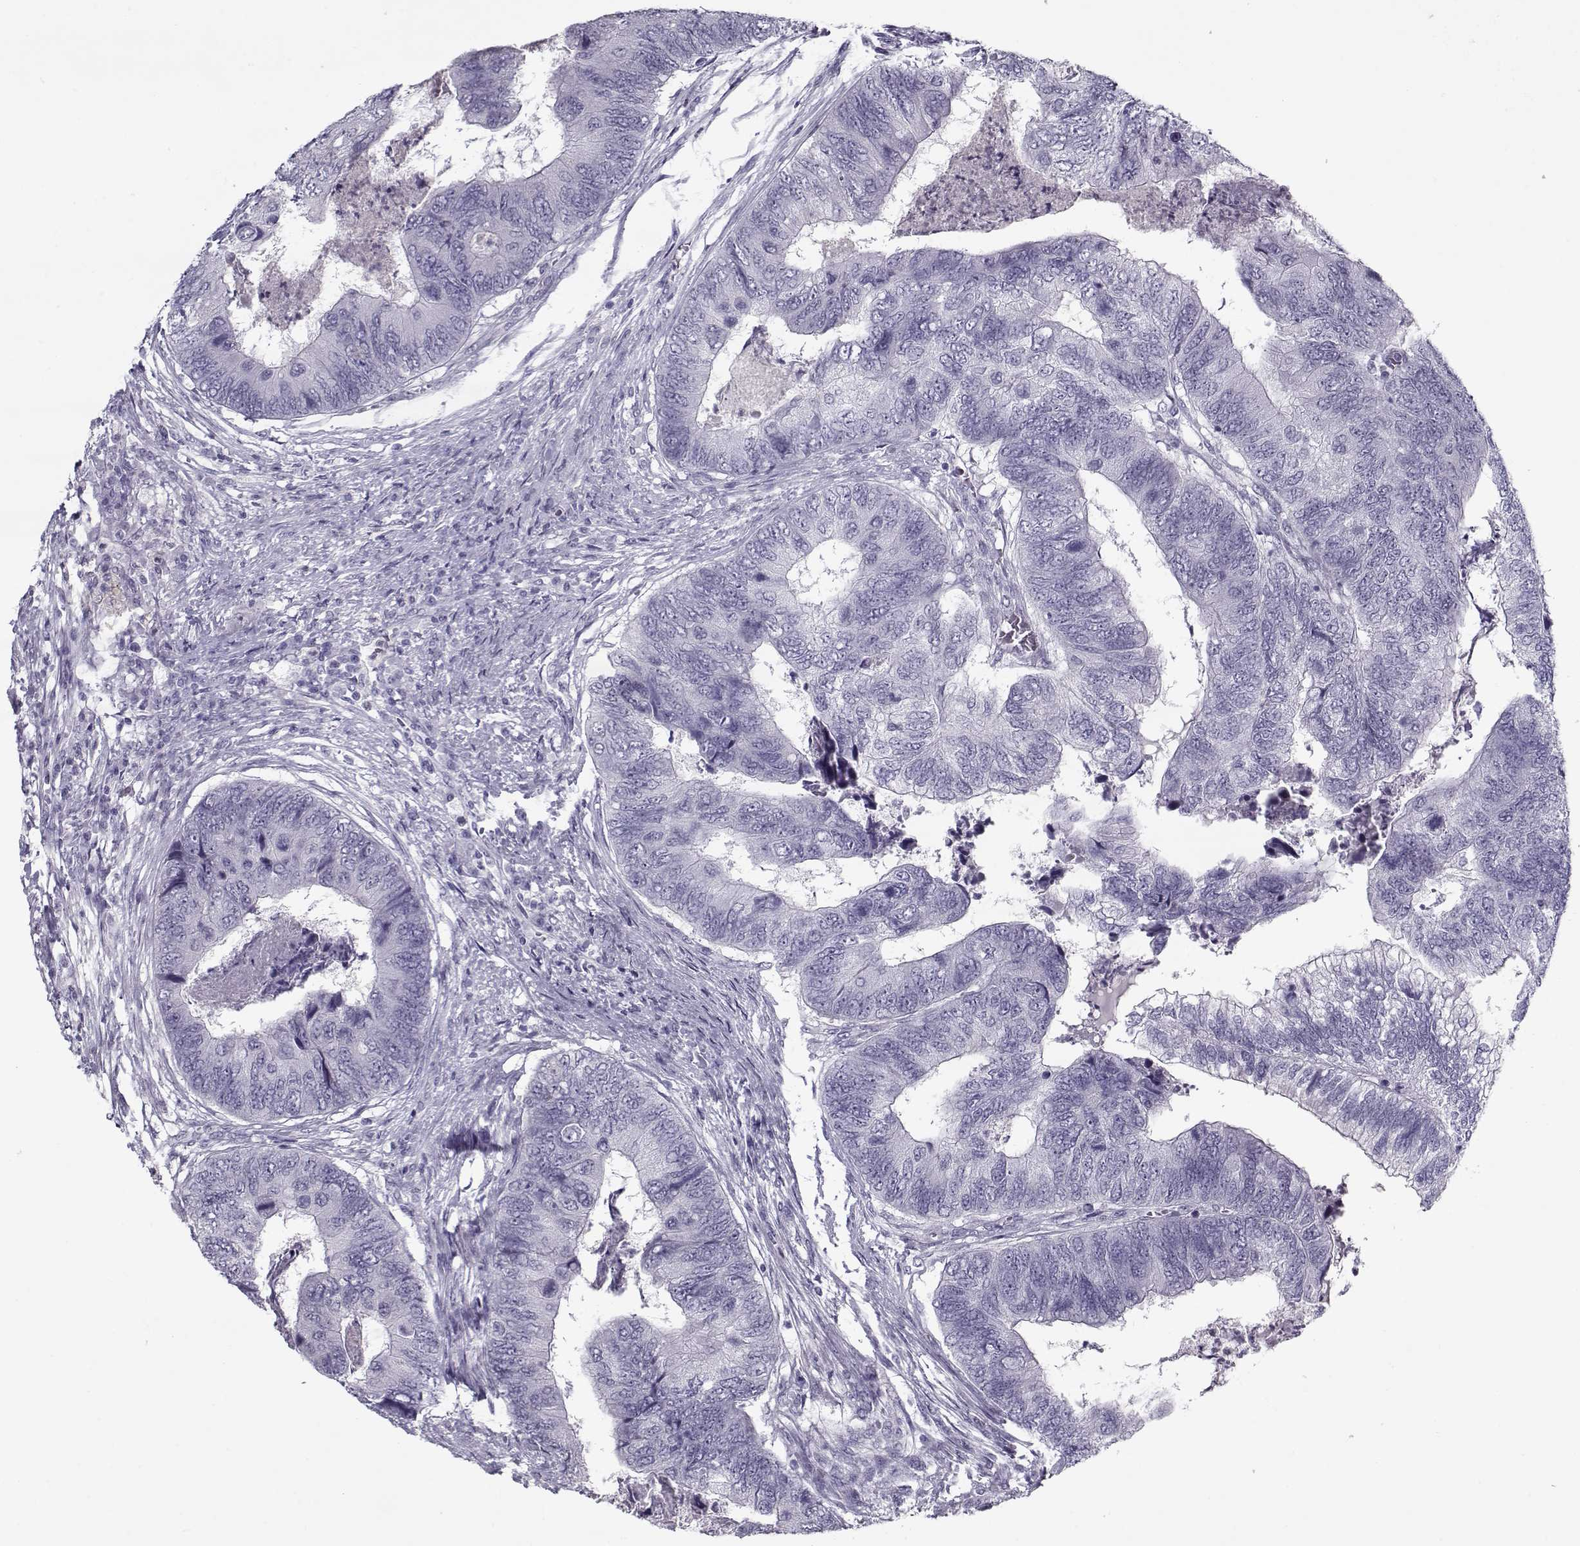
{"staining": {"intensity": "negative", "quantity": "none", "location": "none"}, "tissue": "colorectal cancer", "cell_type": "Tumor cells", "image_type": "cancer", "snomed": [{"axis": "morphology", "description": "Adenocarcinoma, NOS"}, {"axis": "topography", "description": "Colon"}], "caption": "This photomicrograph is of colorectal adenocarcinoma stained with immunohistochemistry to label a protein in brown with the nuclei are counter-stained blue. There is no positivity in tumor cells.", "gene": "CIBAR1", "patient": {"sex": "female", "age": 67}}